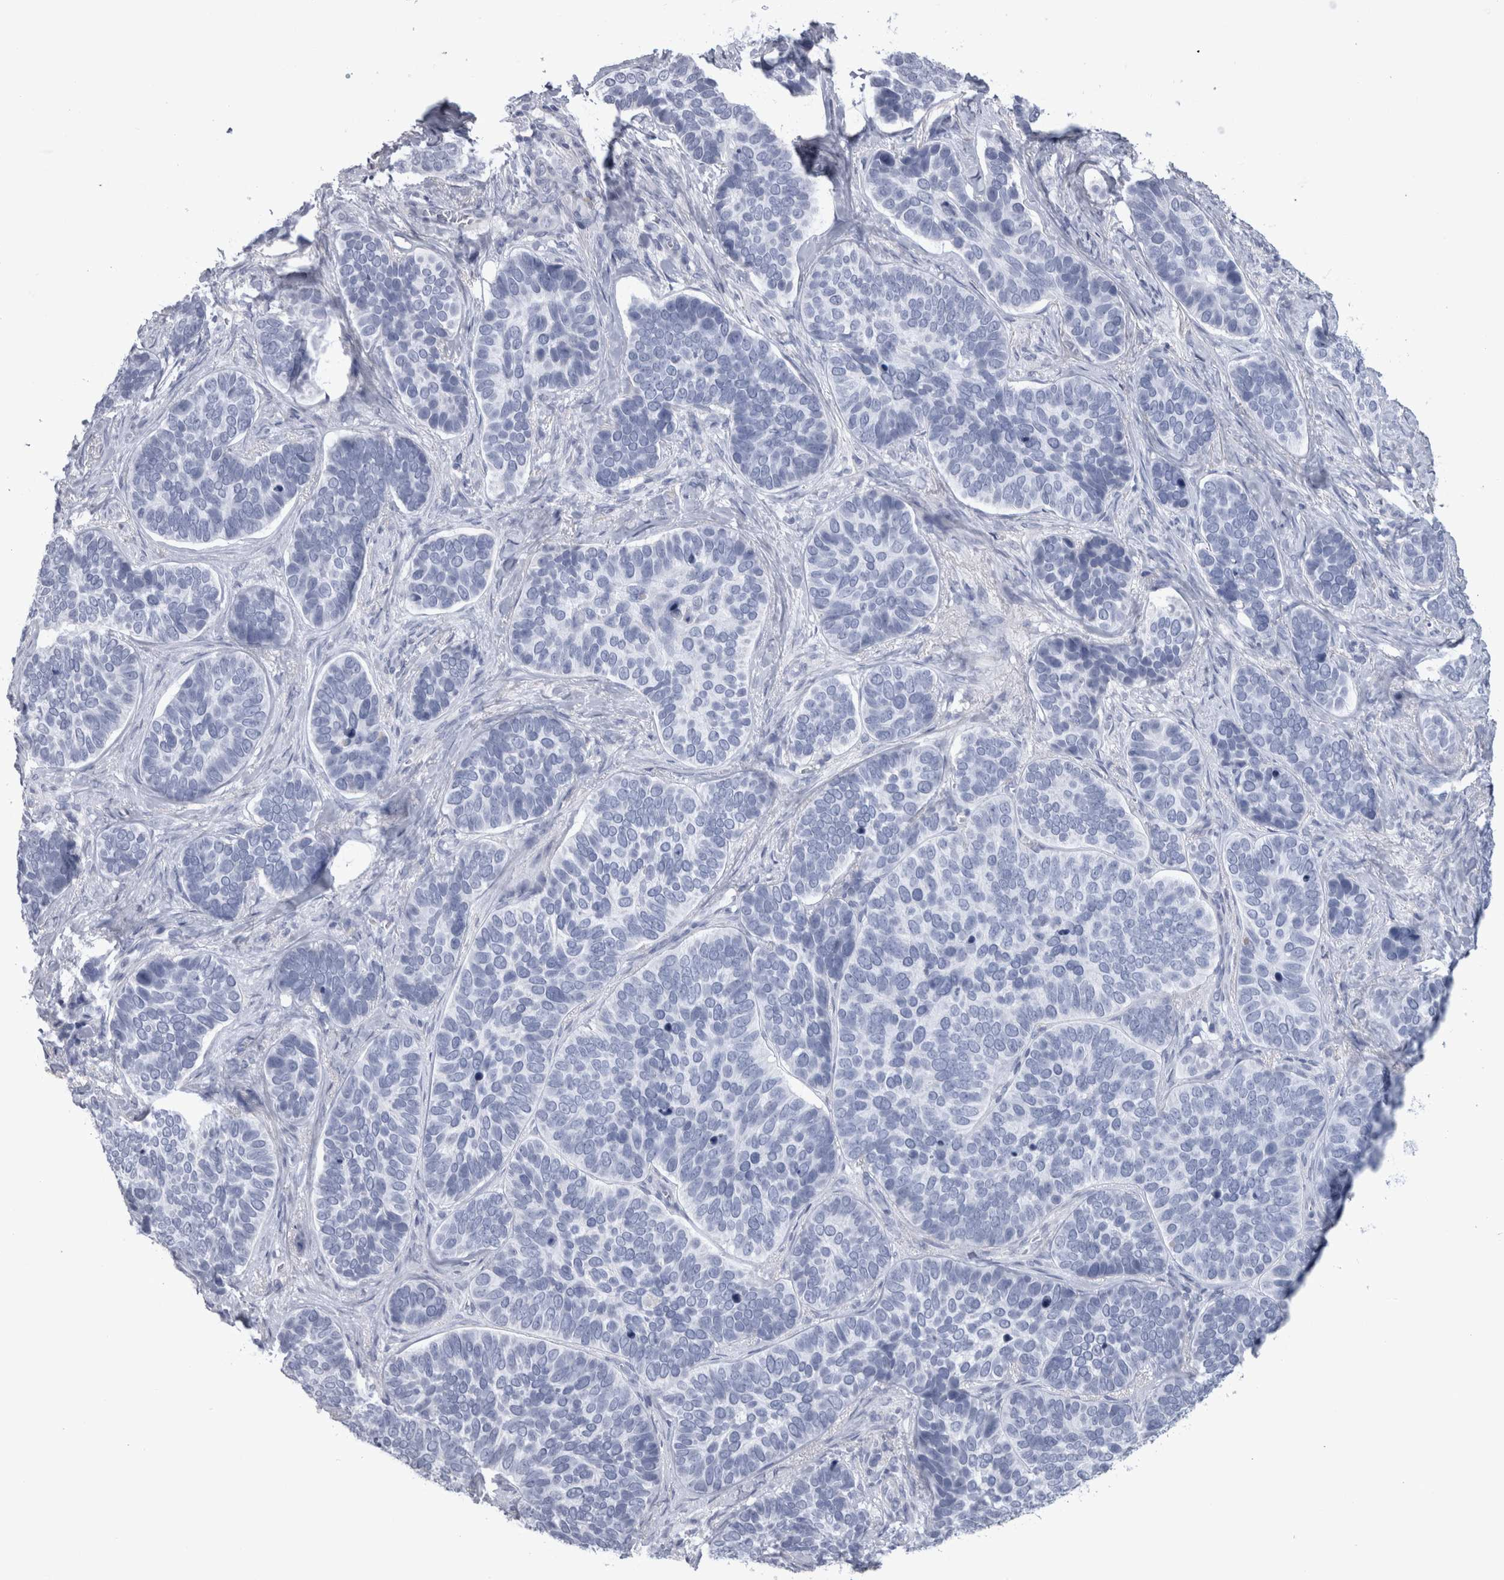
{"staining": {"intensity": "negative", "quantity": "none", "location": "none"}, "tissue": "skin cancer", "cell_type": "Tumor cells", "image_type": "cancer", "snomed": [{"axis": "morphology", "description": "Basal cell carcinoma"}, {"axis": "topography", "description": "Skin"}], "caption": "Tumor cells are negative for protein expression in human skin cancer (basal cell carcinoma). (Brightfield microscopy of DAB (3,3'-diaminobenzidine) immunohistochemistry (IHC) at high magnification).", "gene": "PAX5", "patient": {"sex": "male", "age": 62}}